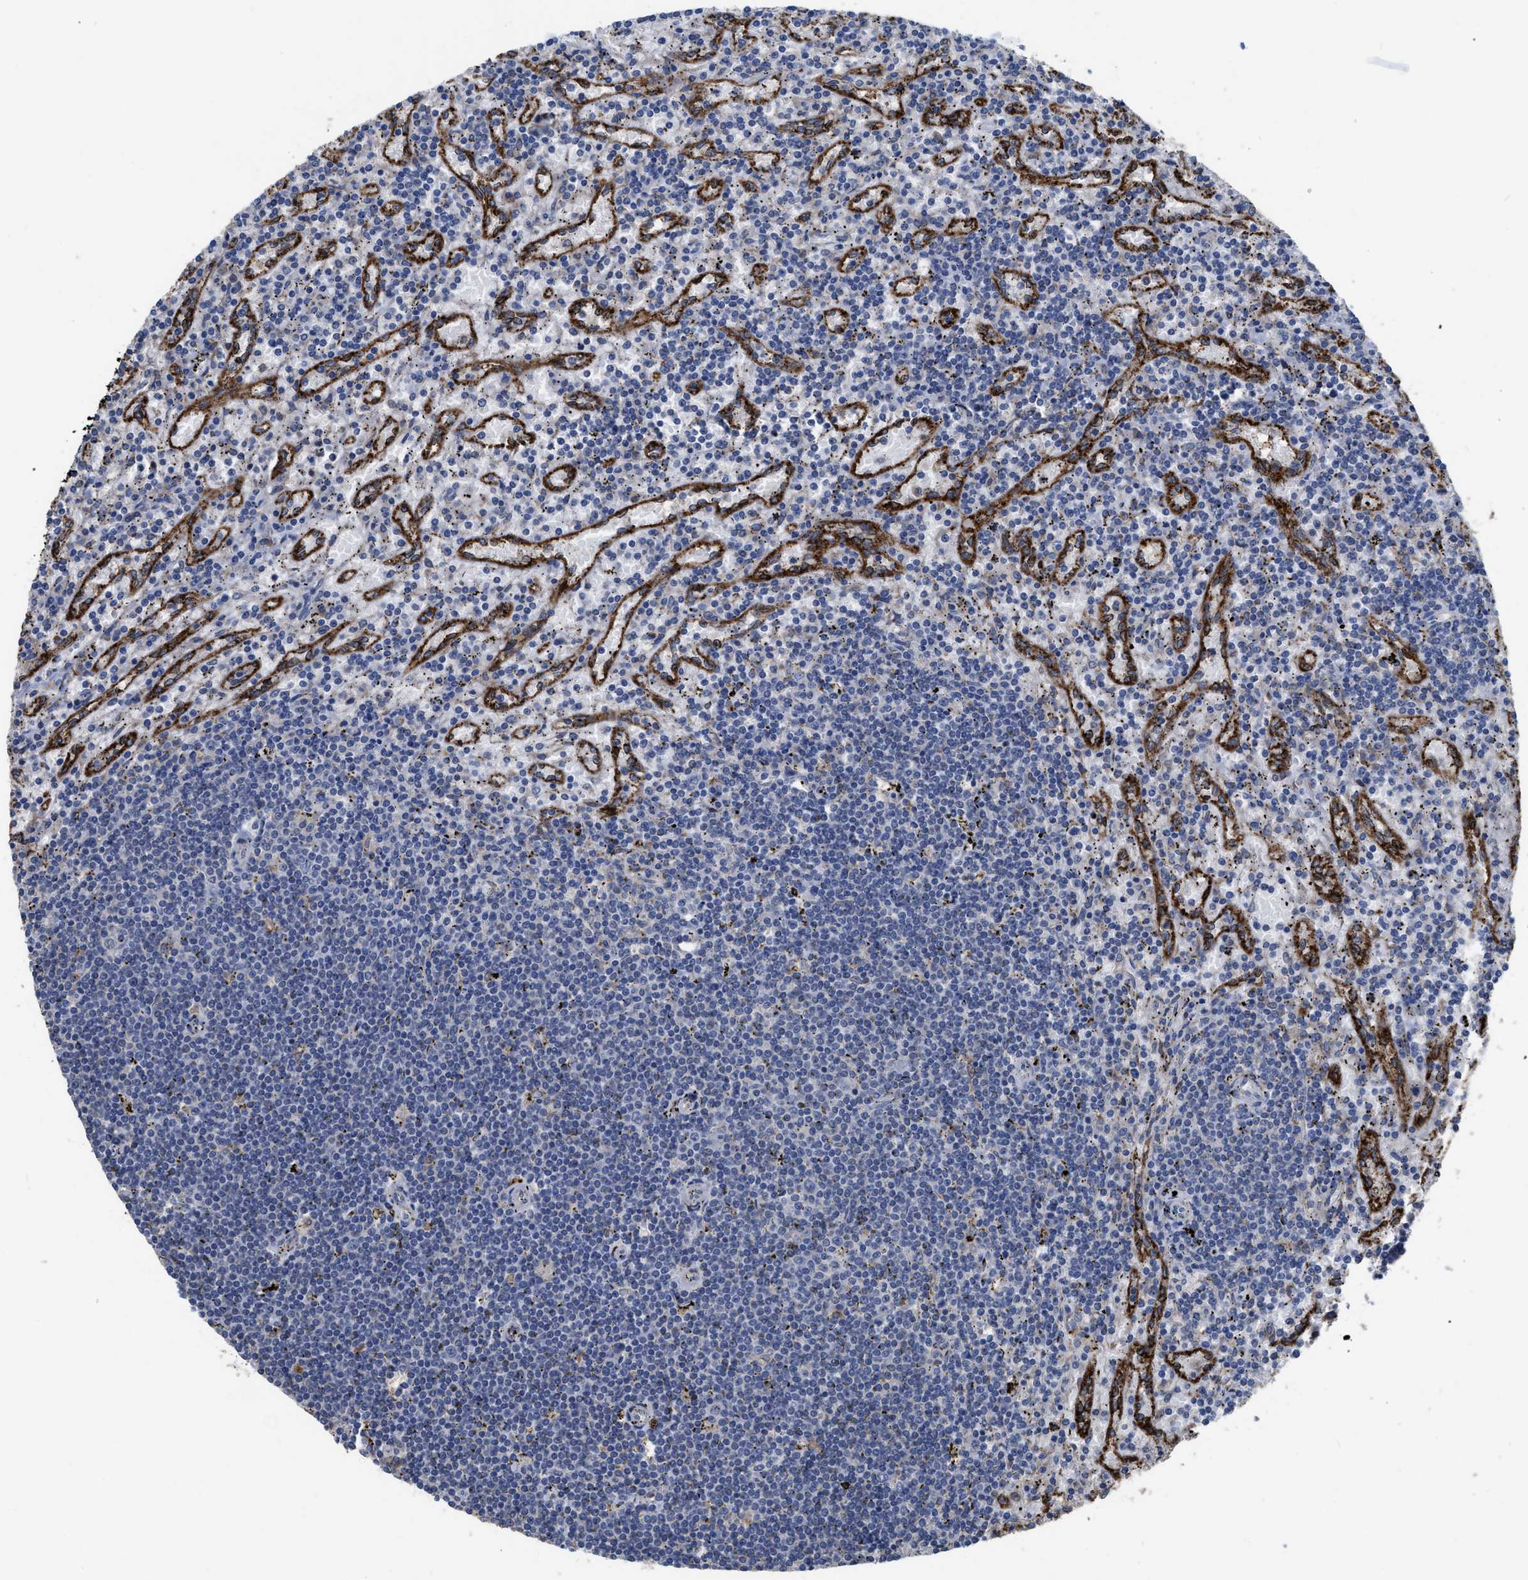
{"staining": {"intensity": "negative", "quantity": "none", "location": "none"}, "tissue": "lymphoma", "cell_type": "Tumor cells", "image_type": "cancer", "snomed": [{"axis": "morphology", "description": "Malignant lymphoma, non-Hodgkin's type, Low grade"}, {"axis": "topography", "description": "Spleen"}], "caption": "Protein analysis of lymphoma demonstrates no significant positivity in tumor cells.", "gene": "AK2", "patient": {"sex": "male", "age": 76}}